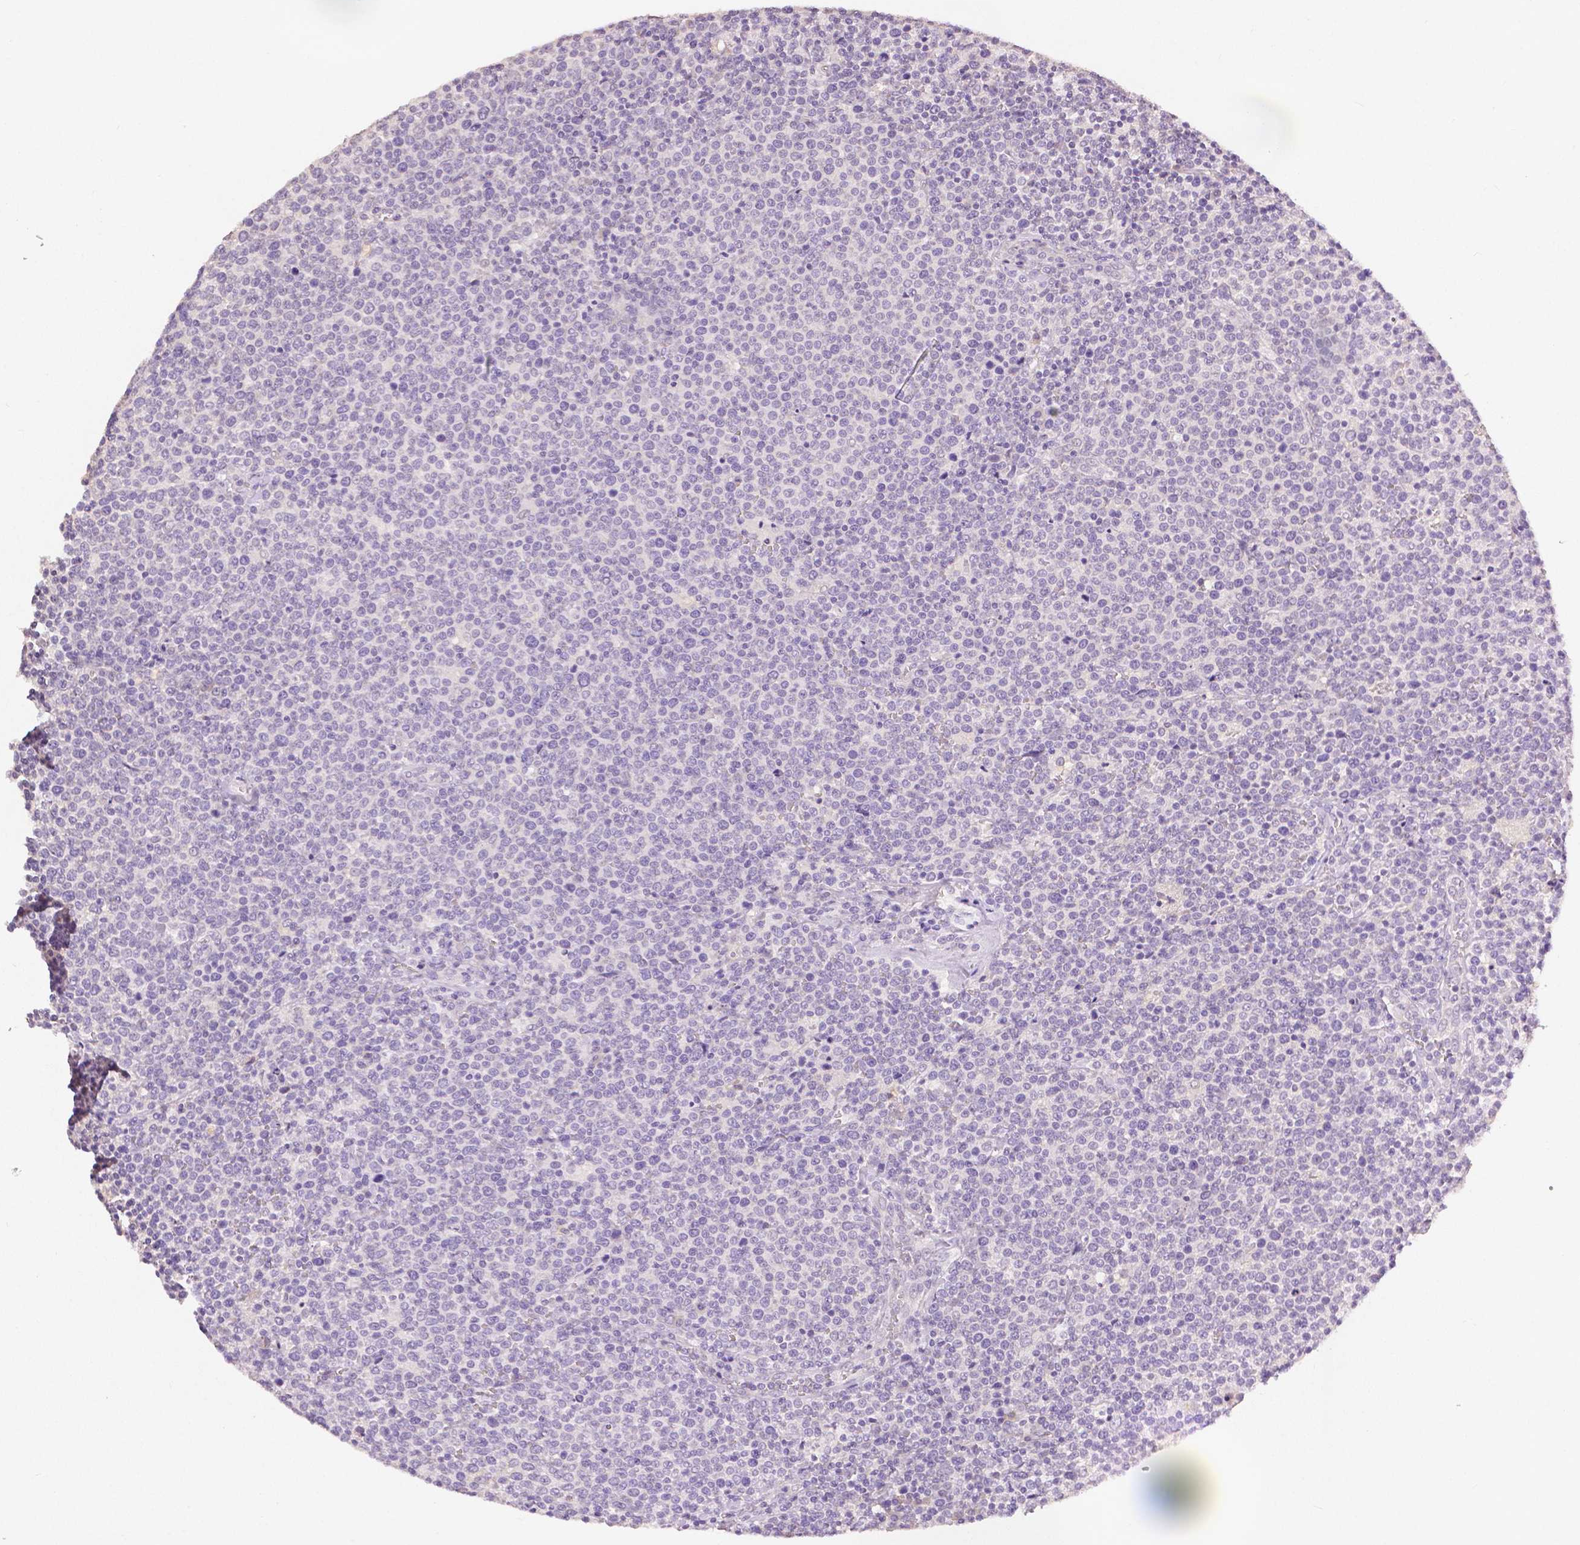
{"staining": {"intensity": "negative", "quantity": "none", "location": "none"}, "tissue": "lymphoma", "cell_type": "Tumor cells", "image_type": "cancer", "snomed": [{"axis": "morphology", "description": "Malignant lymphoma, non-Hodgkin's type, High grade"}, {"axis": "topography", "description": "Lymph node"}], "caption": "IHC of human high-grade malignant lymphoma, non-Hodgkin's type exhibits no positivity in tumor cells. Brightfield microscopy of immunohistochemistry stained with DAB (brown) and hematoxylin (blue), captured at high magnification.", "gene": "TGM1", "patient": {"sex": "male", "age": 61}}